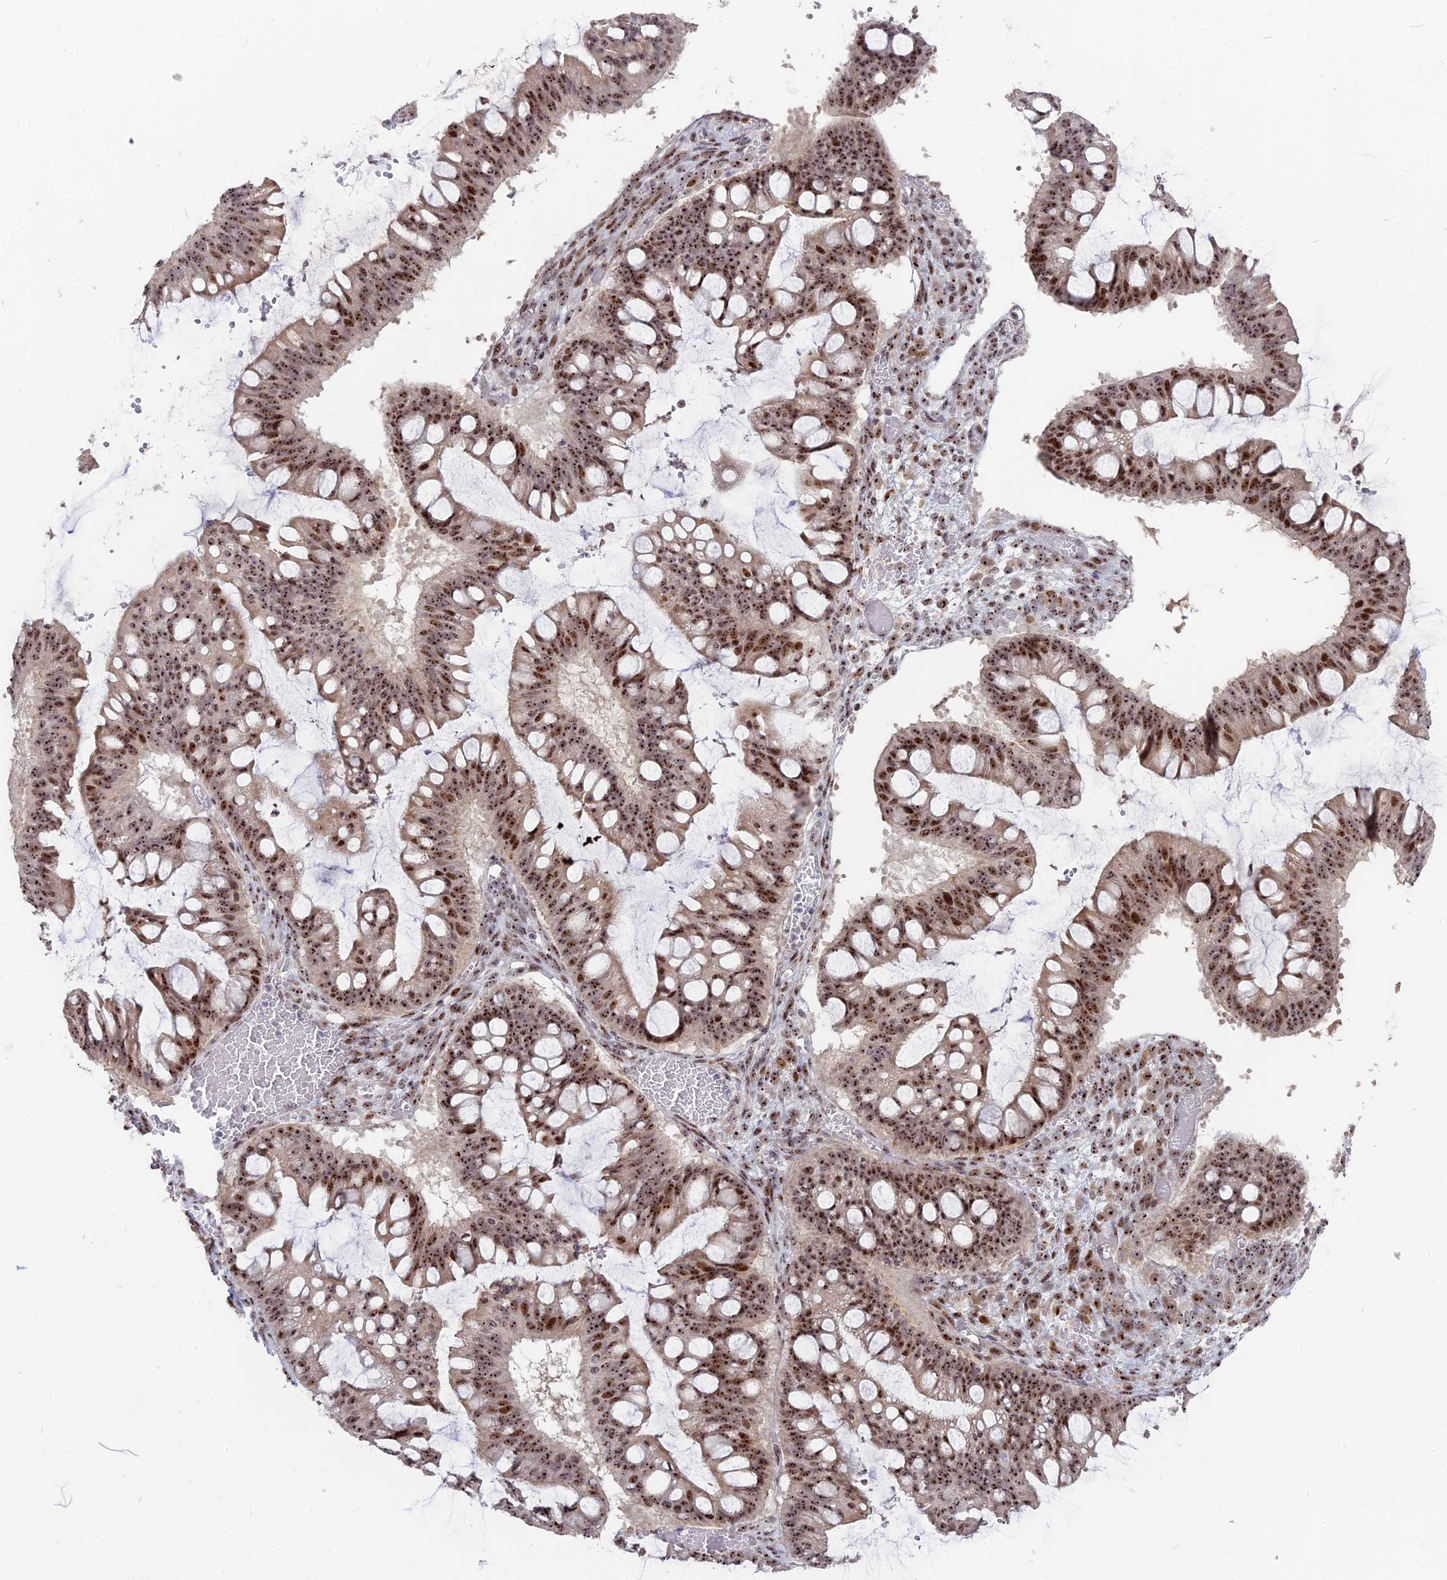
{"staining": {"intensity": "strong", "quantity": ">75%", "location": "nuclear"}, "tissue": "ovarian cancer", "cell_type": "Tumor cells", "image_type": "cancer", "snomed": [{"axis": "morphology", "description": "Cystadenocarcinoma, mucinous, NOS"}, {"axis": "topography", "description": "Ovary"}], "caption": "Ovarian mucinous cystadenocarcinoma tissue exhibits strong nuclear staining in about >75% of tumor cells", "gene": "FAM131A", "patient": {"sex": "female", "age": 73}}